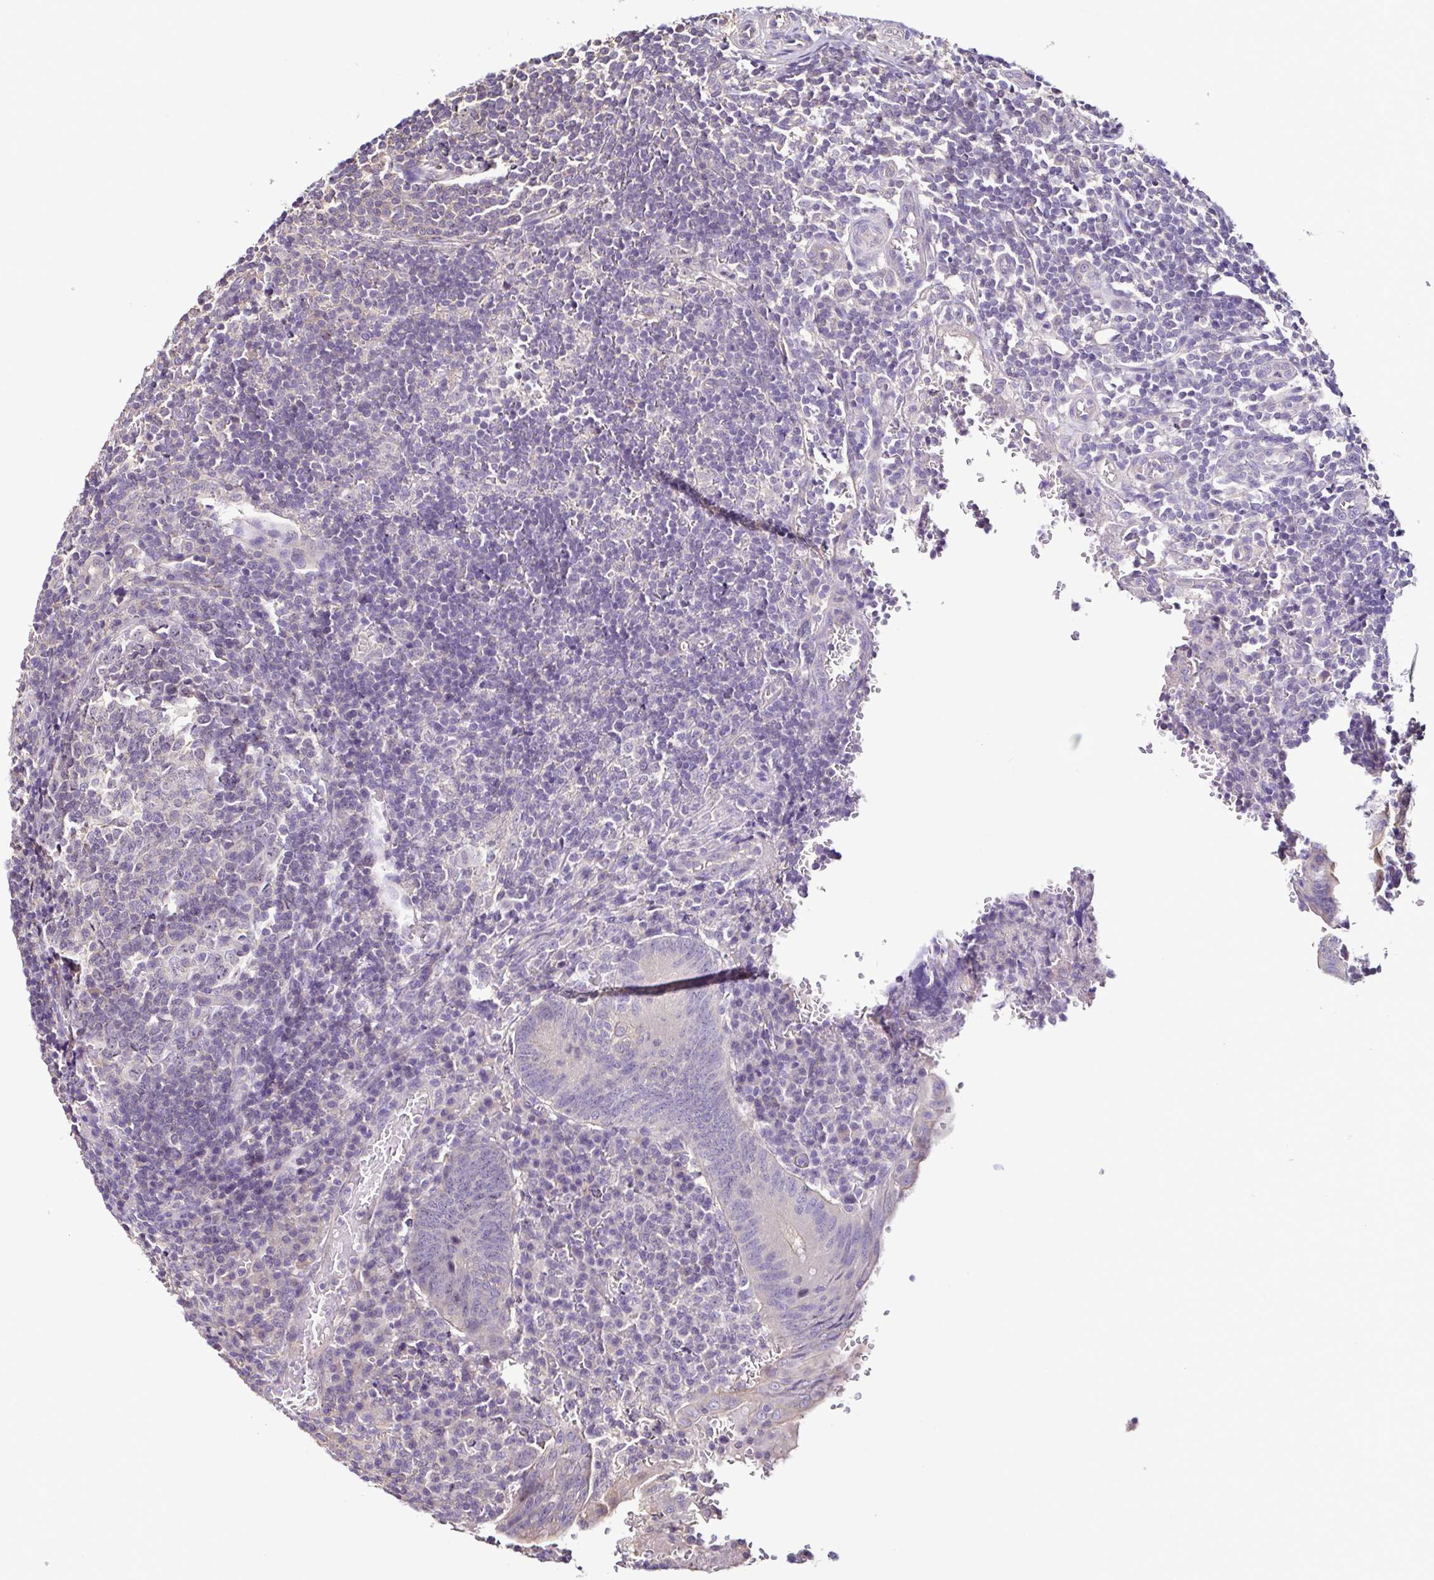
{"staining": {"intensity": "weak", "quantity": "<25%", "location": "cytoplasmic/membranous"}, "tissue": "appendix", "cell_type": "Glandular cells", "image_type": "normal", "snomed": [{"axis": "morphology", "description": "Normal tissue, NOS"}, {"axis": "topography", "description": "Appendix"}], "caption": "A high-resolution histopathology image shows immunohistochemistry staining of benign appendix, which exhibits no significant positivity in glandular cells.", "gene": "LMOD2", "patient": {"sex": "male", "age": 18}}